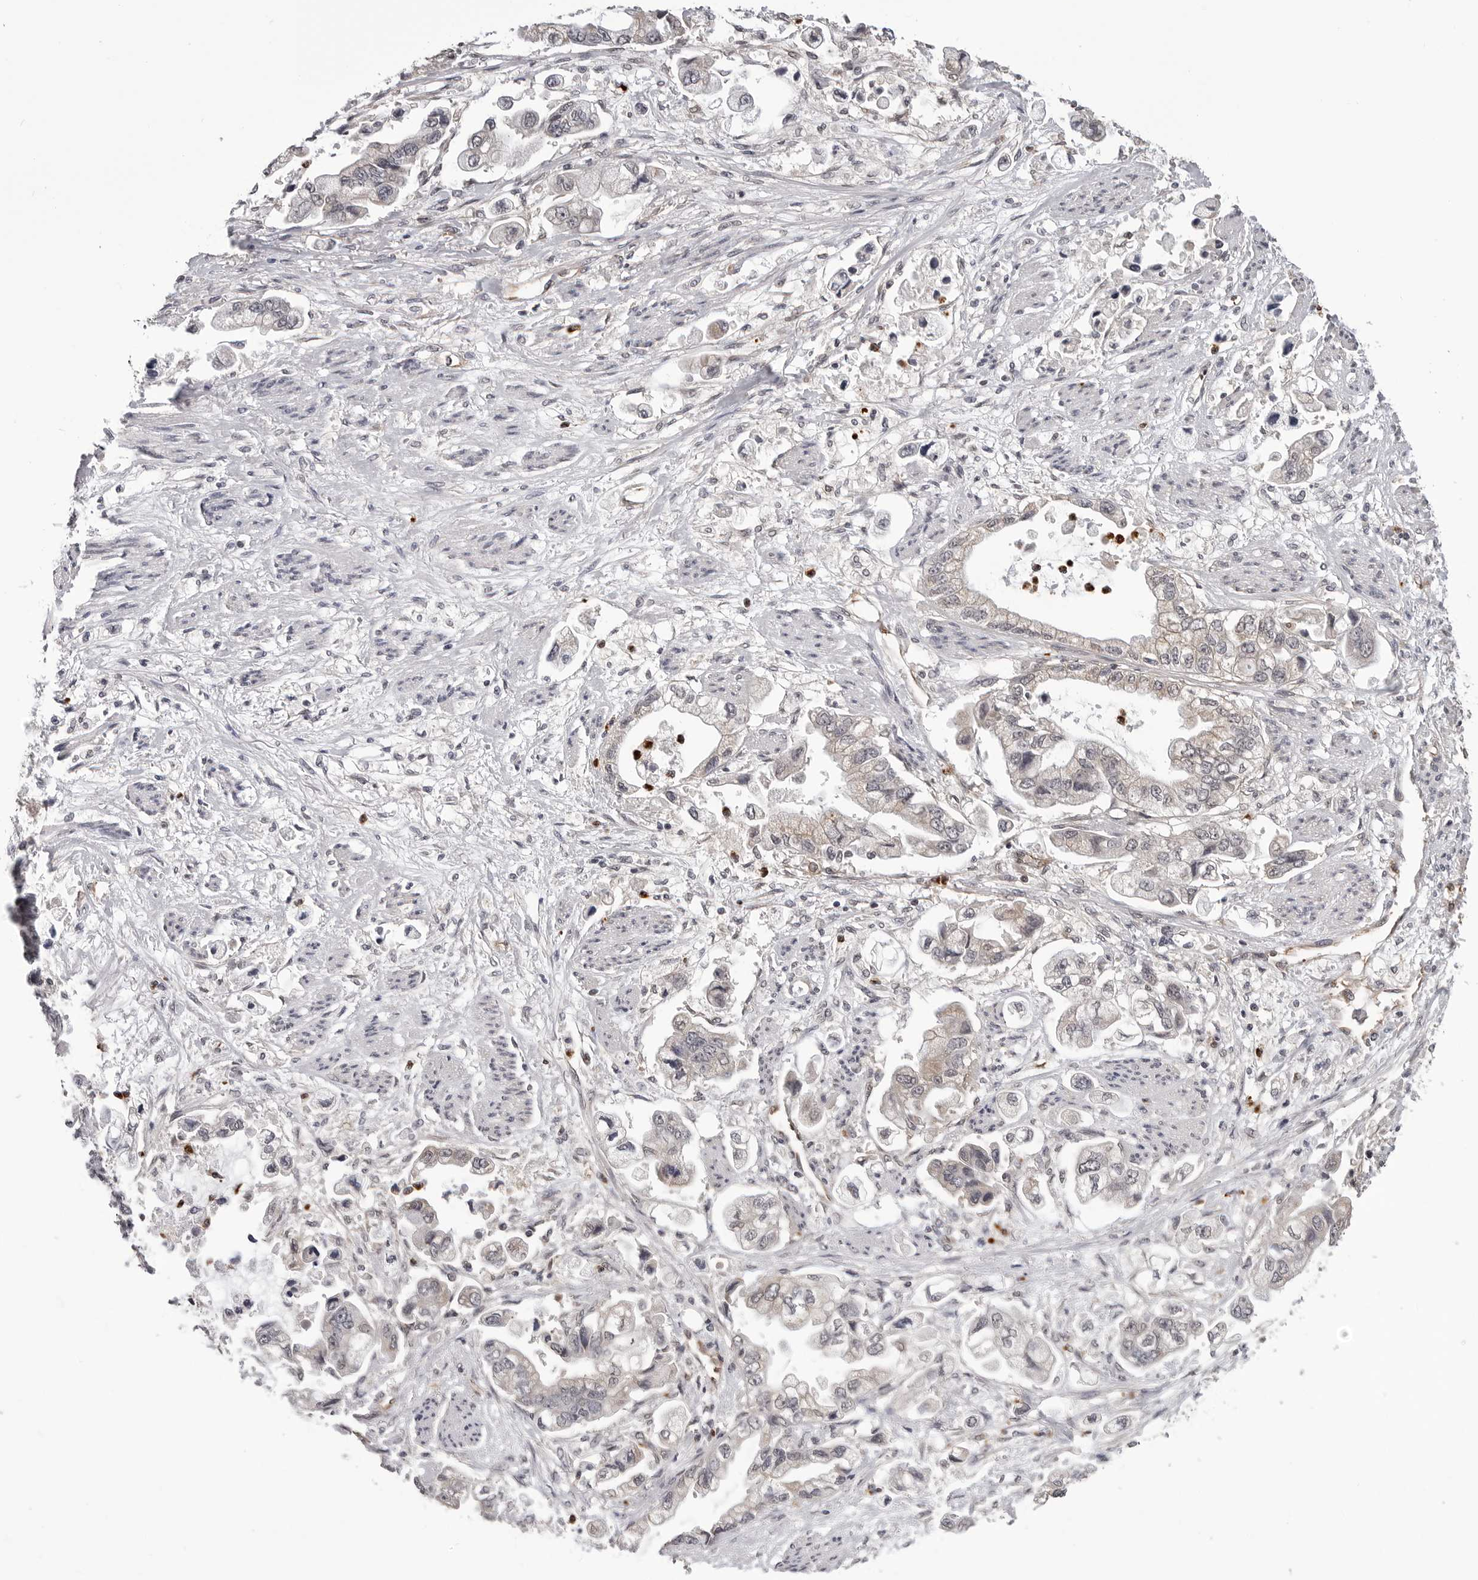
{"staining": {"intensity": "weak", "quantity": "<25%", "location": "cytoplasmic/membranous"}, "tissue": "stomach cancer", "cell_type": "Tumor cells", "image_type": "cancer", "snomed": [{"axis": "morphology", "description": "Adenocarcinoma, NOS"}, {"axis": "topography", "description": "Stomach"}], "caption": "Immunohistochemistry photomicrograph of human stomach cancer (adenocarcinoma) stained for a protein (brown), which shows no positivity in tumor cells. Nuclei are stained in blue.", "gene": "TRMT13", "patient": {"sex": "male", "age": 62}}